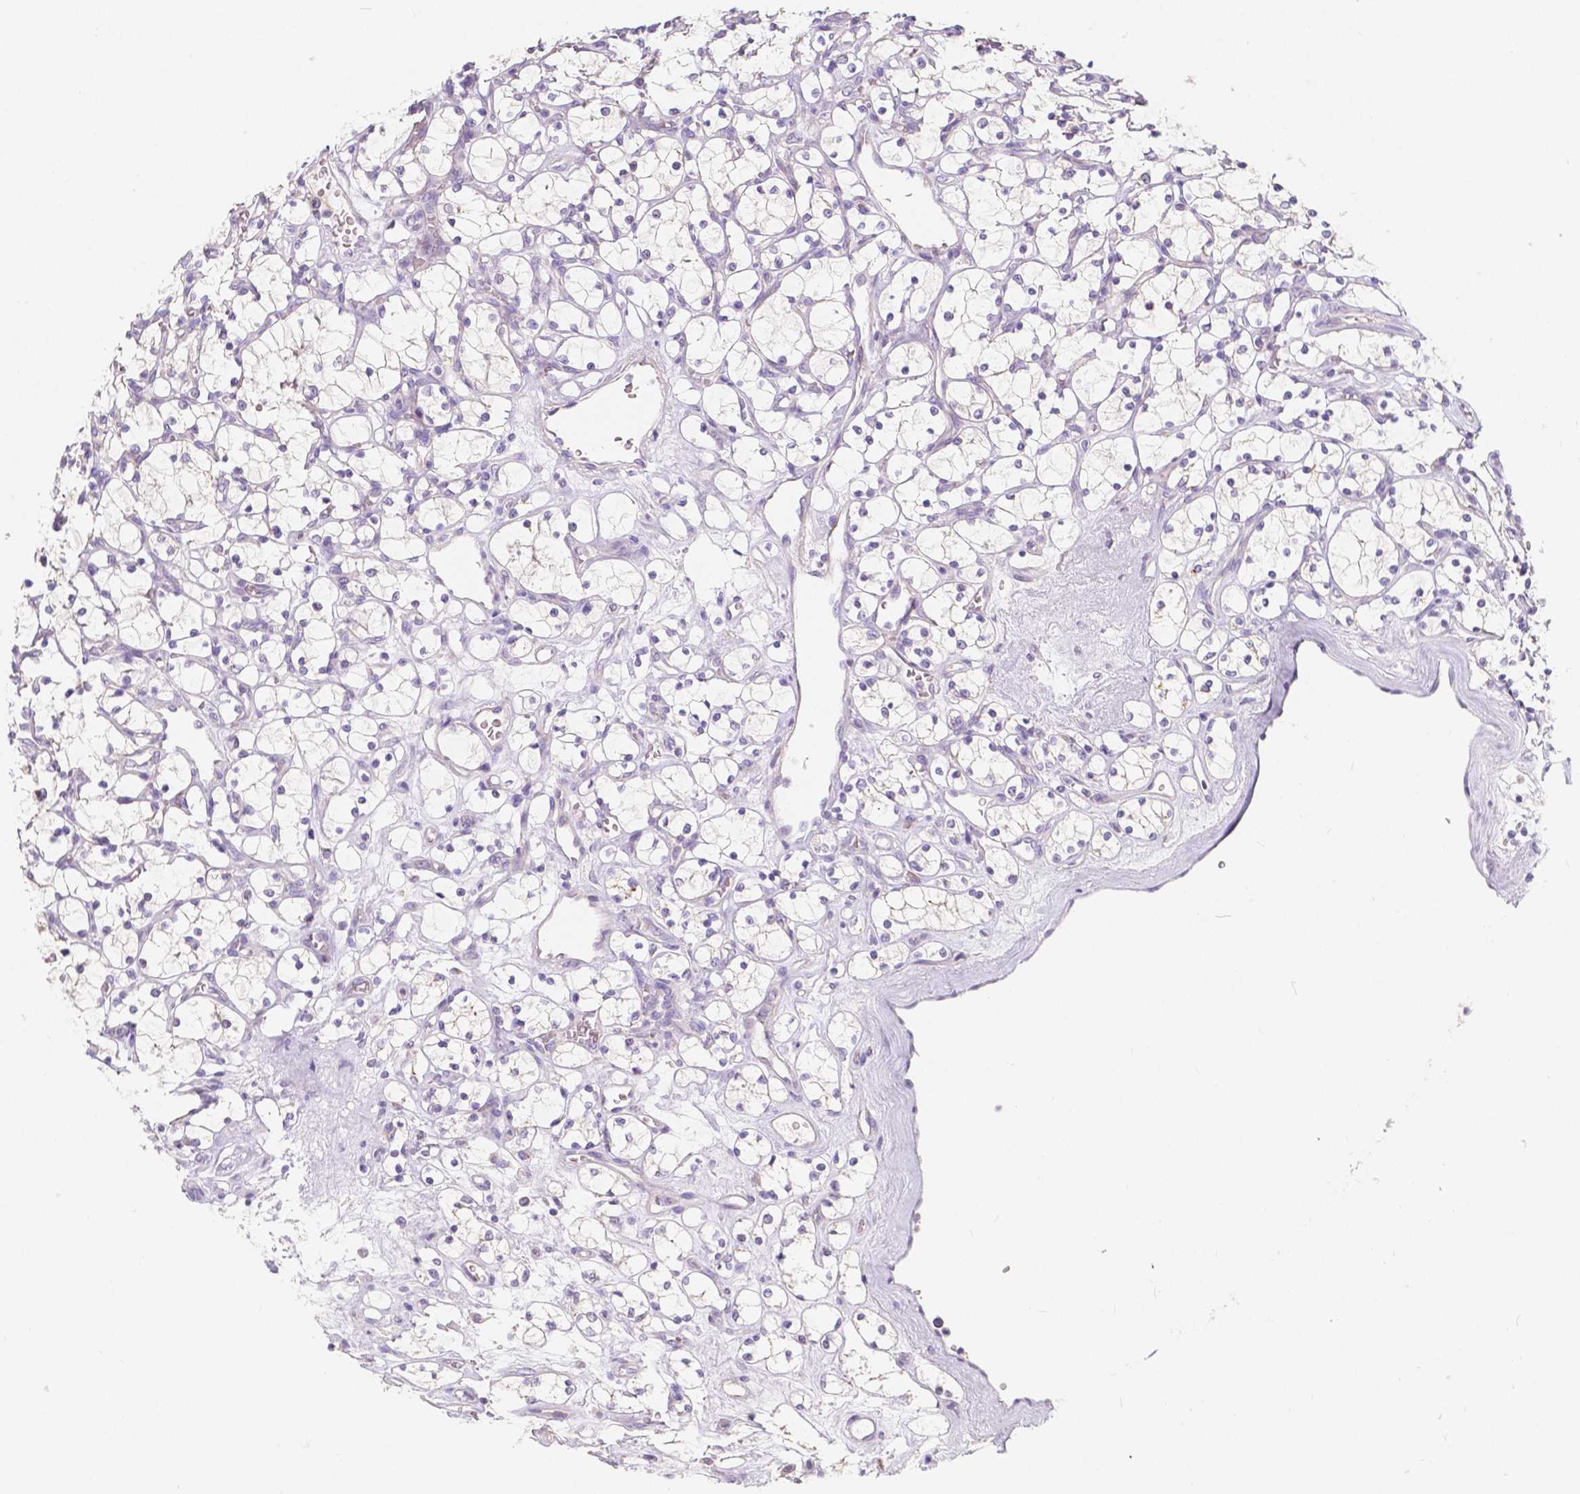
{"staining": {"intensity": "negative", "quantity": "none", "location": "none"}, "tissue": "renal cancer", "cell_type": "Tumor cells", "image_type": "cancer", "snomed": [{"axis": "morphology", "description": "Adenocarcinoma, NOS"}, {"axis": "topography", "description": "Kidney"}], "caption": "Tumor cells show no significant staining in renal adenocarcinoma.", "gene": "RNF186", "patient": {"sex": "female", "age": 69}}